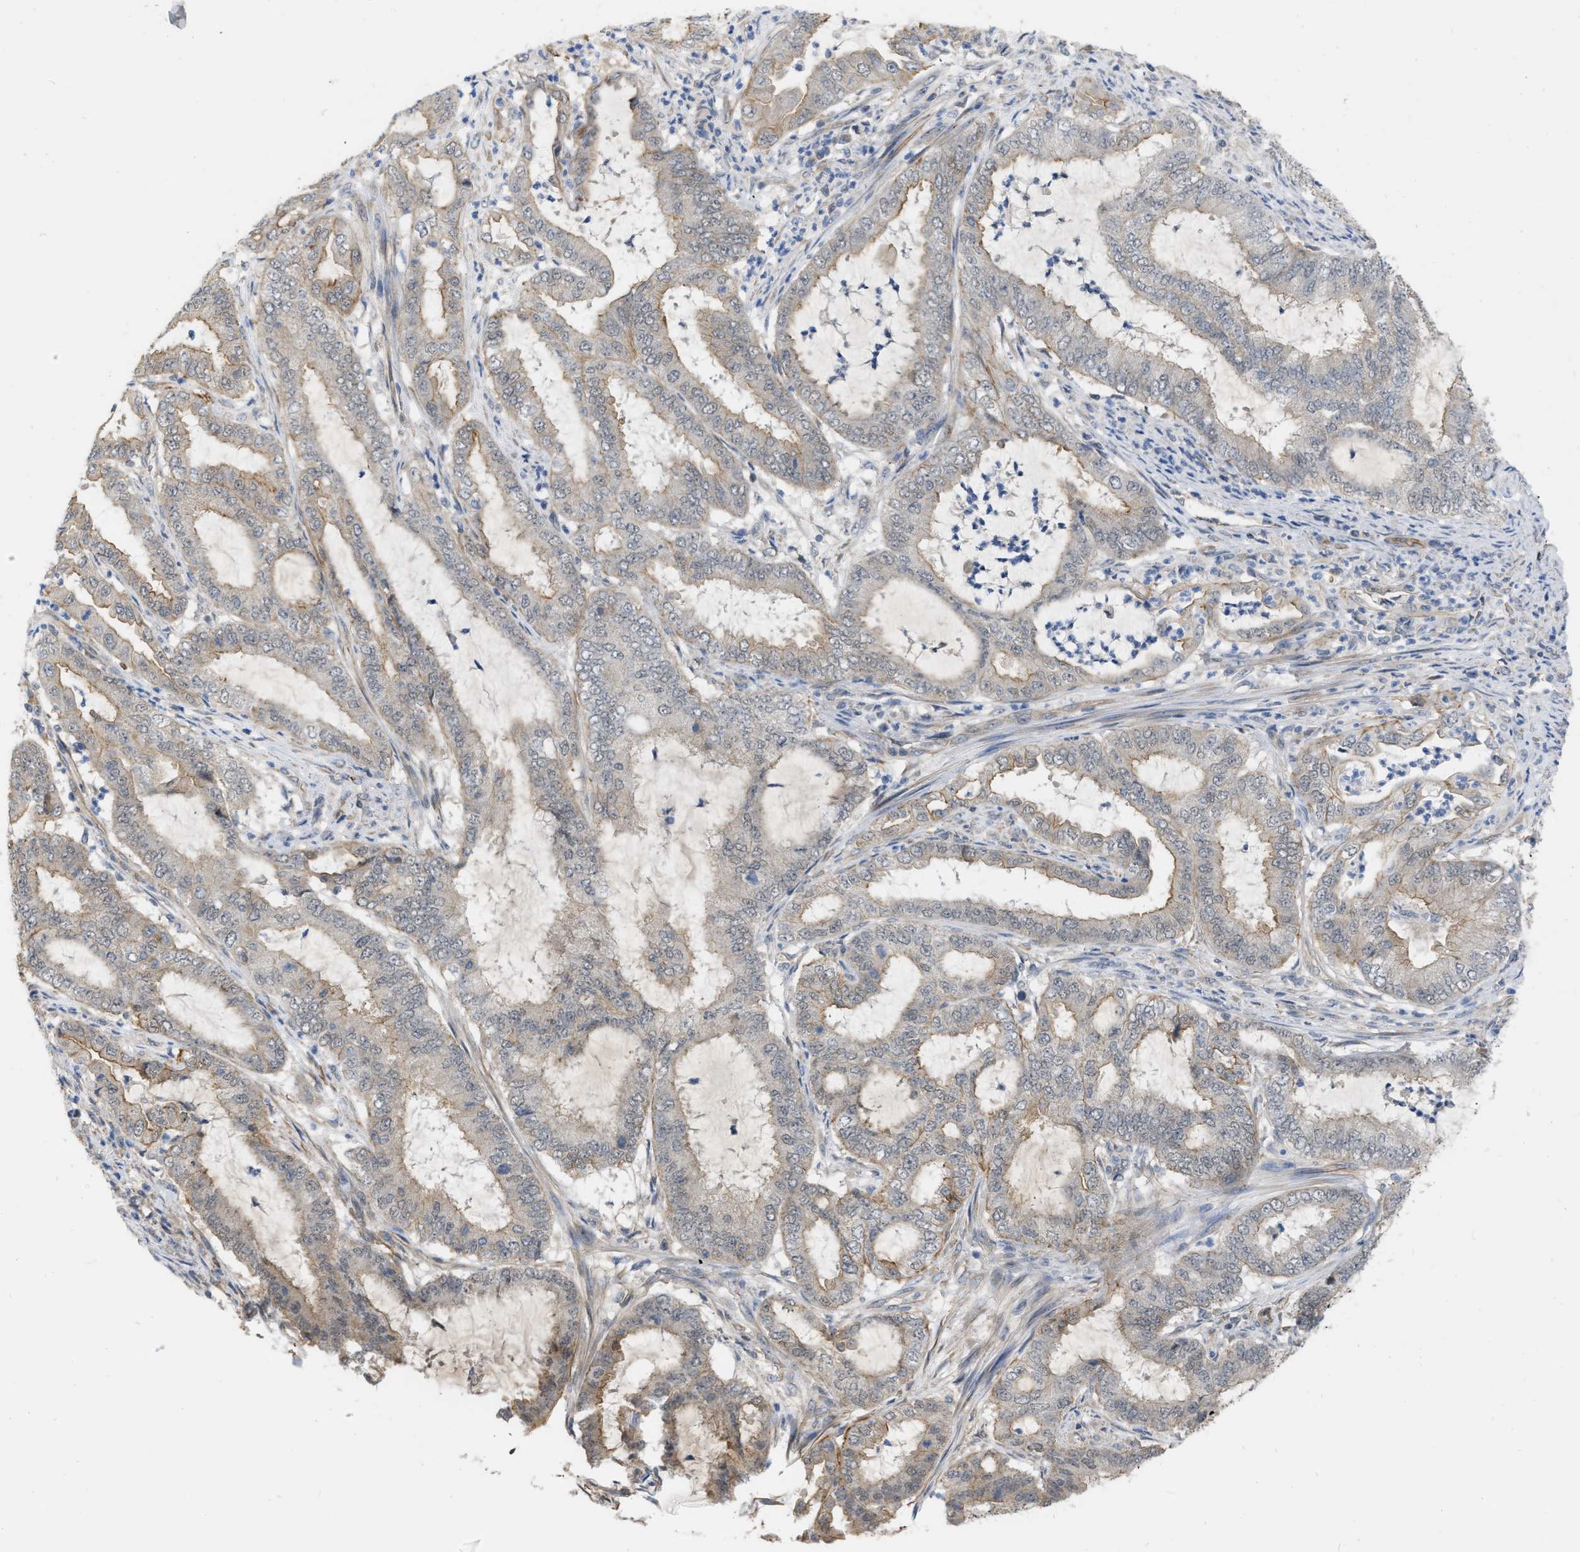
{"staining": {"intensity": "weak", "quantity": "<25%", "location": "cytoplasmic/membranous"}, "tissue": "endometrial cancer", "cell_type": "Tumor cells", "image_type": "cancer", "snomed": [{"axis": "morphology", "description": "Adenocarcinoma, NOS"}, {"axis": "topography", "description": "Endometrium"}], "caption": "There is no significant positivity in tumor cells of endometrial adenocarcinoma.", "gene": "NAPEPLD", "patient": {"sex": "female", "age": 51}}